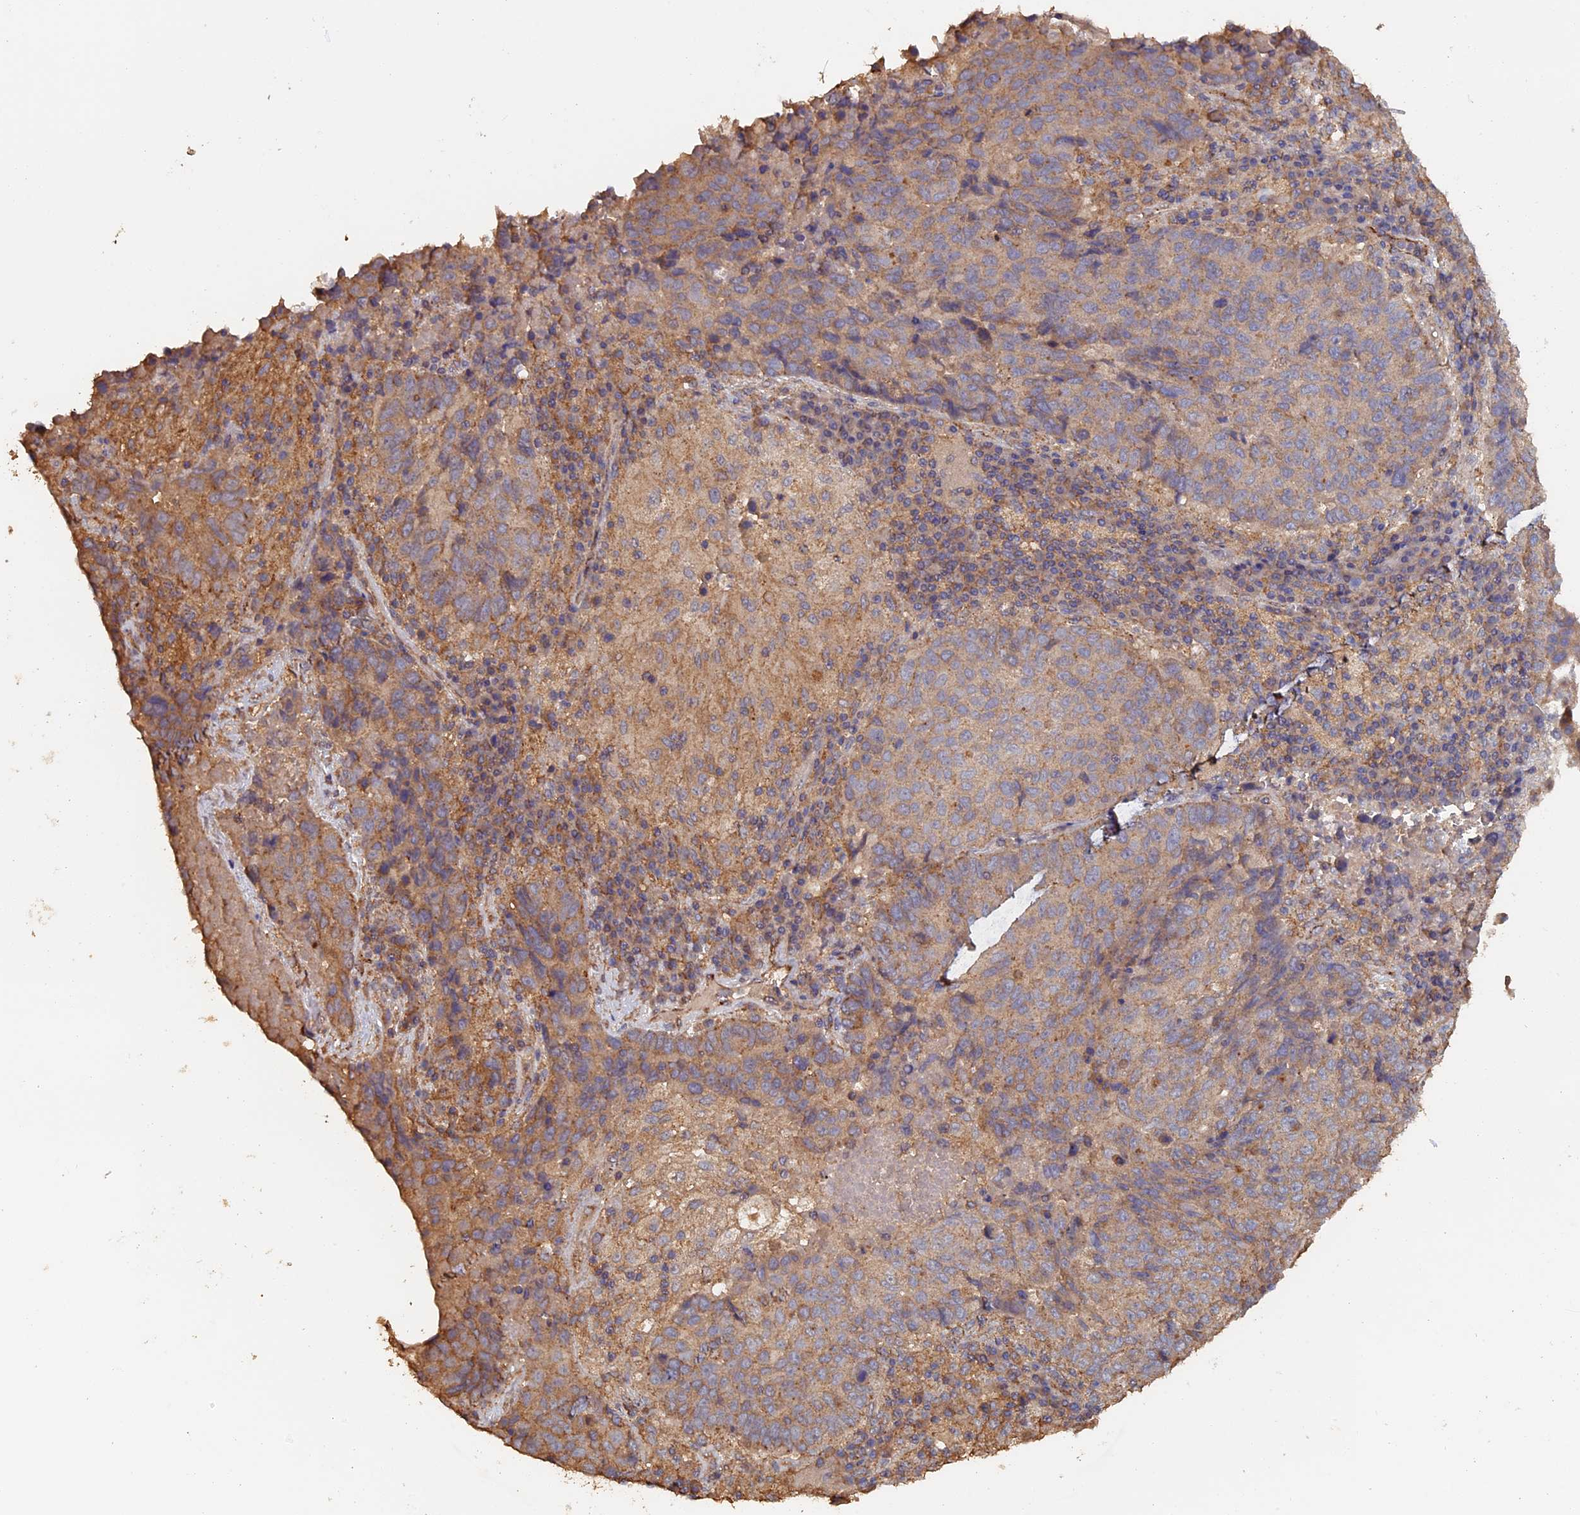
{"staining": {"intensity": "moderate", "quantity": "<25%", "location": "cytoplasmic/membranous"}, "tissue": "lung cancer", "cell_type": "Tumor cells", "image_type": "cancer", "snomed": [{"axis": "morphology", "description": "Squamous cell carcinoma, NOS"}, {"axis": "topography", "description": "Lung"}], "caption": "Lung cancer stained with immunohistochemistry reveals moderate cytoplasmic/membranous expression in about <25% of tumor cells.", "gene": "PIGQ", "patient": {"sex": "male", "age": 73}}